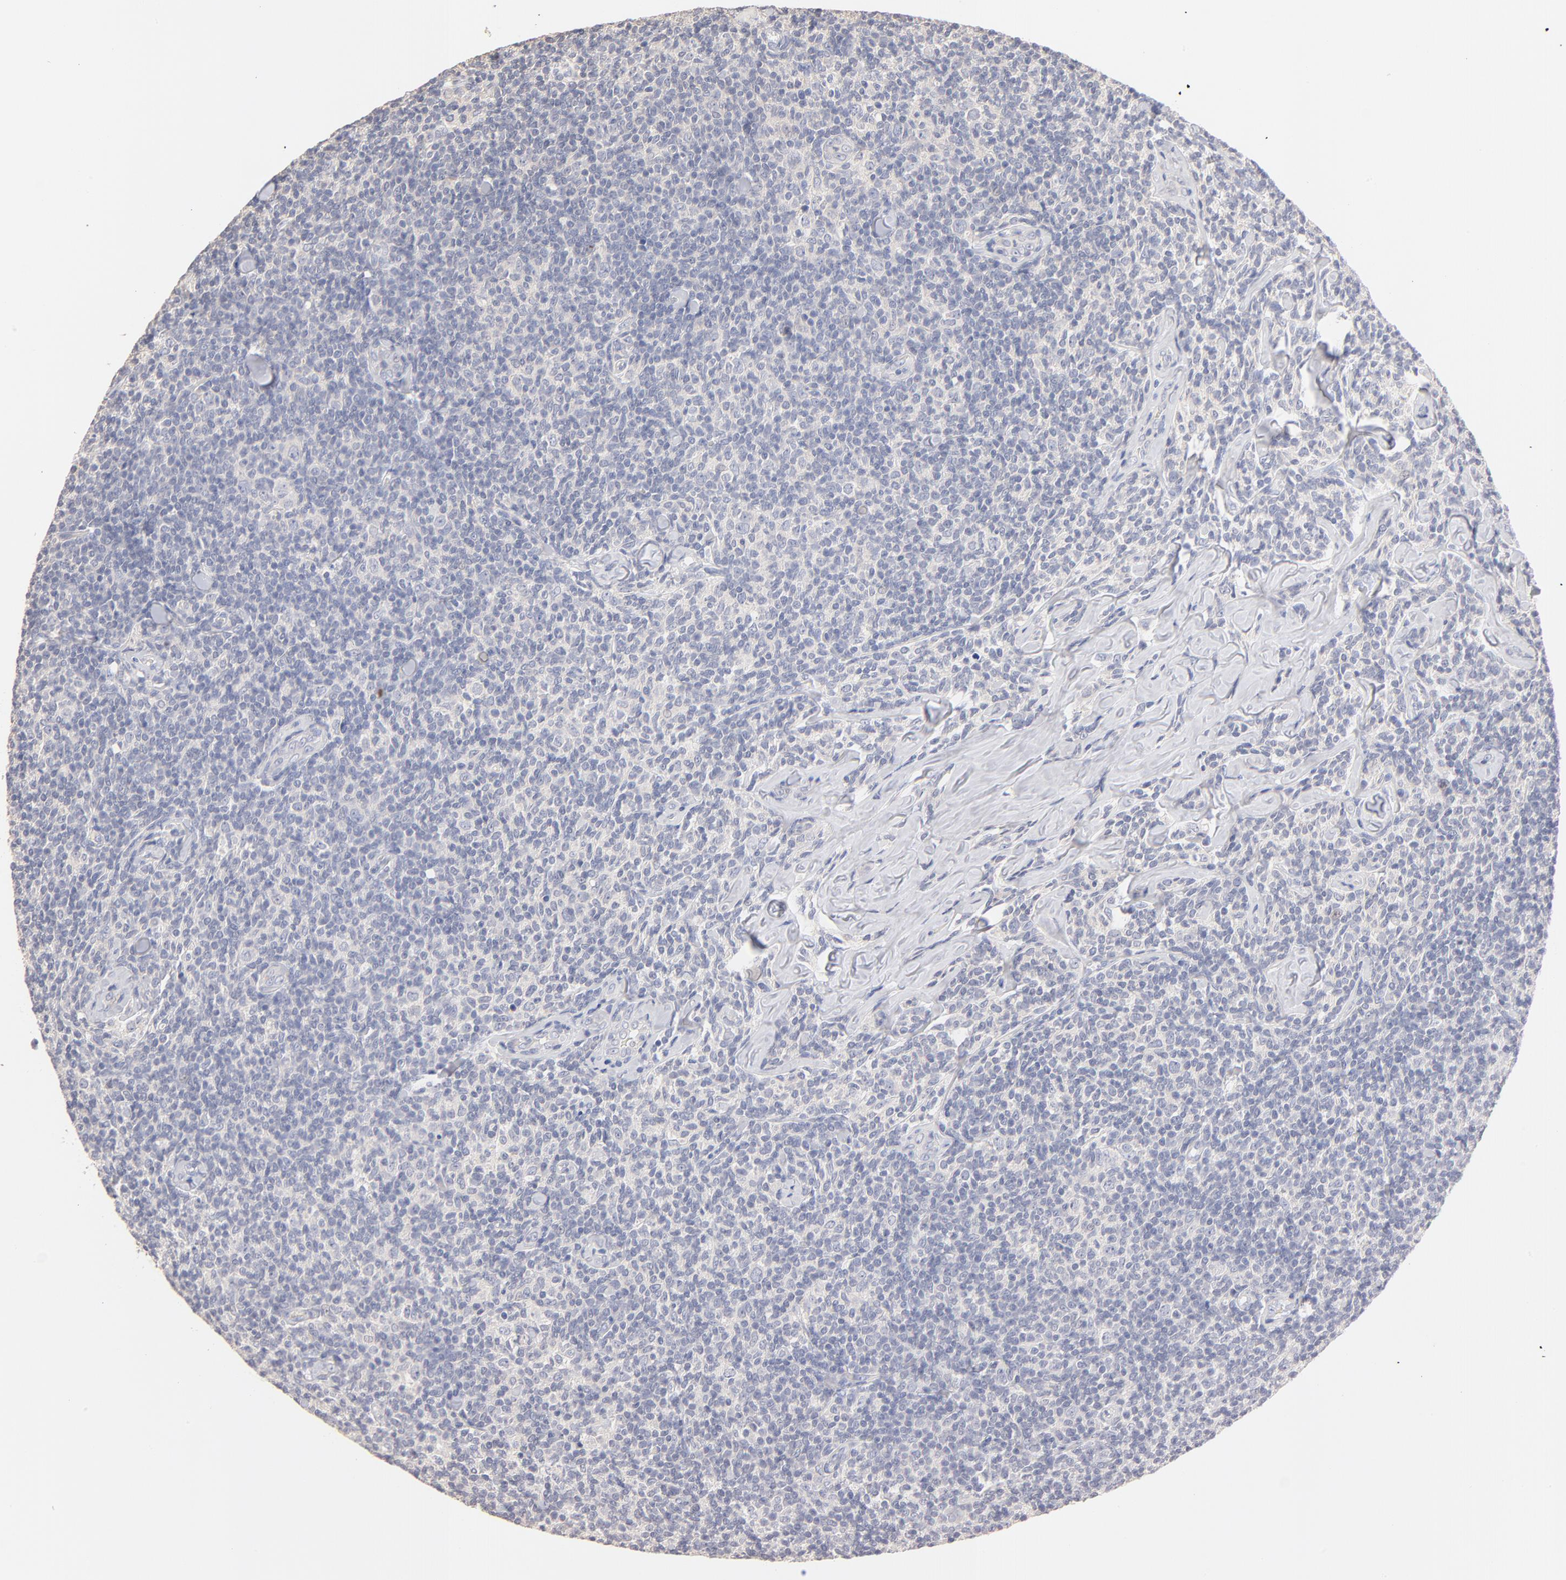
{"staining": {"intensity": "negative", "quantity": "none", "location": "none"}, "tissue": "lymphoma", "cell_type": "Tumor cells", "image_type": "cancer", "snomed": [{"axis": "morphology", "description": "Malignant lymphoma, non-Hodgkin's type, Low grade"}, {"axis": "topography", "description": "Lymph node"}], "caption": "Tumor cells show no significant expression in malignant lymphoma, non-Hodgkin's type (low-grade). (DAB (3,3'-diaminobenzidine) immunohistochemistry visualized using brightfield microscopy, high magnification).", "gene": "ITGA8", "patient": {"sex": "male", "age": 74}}